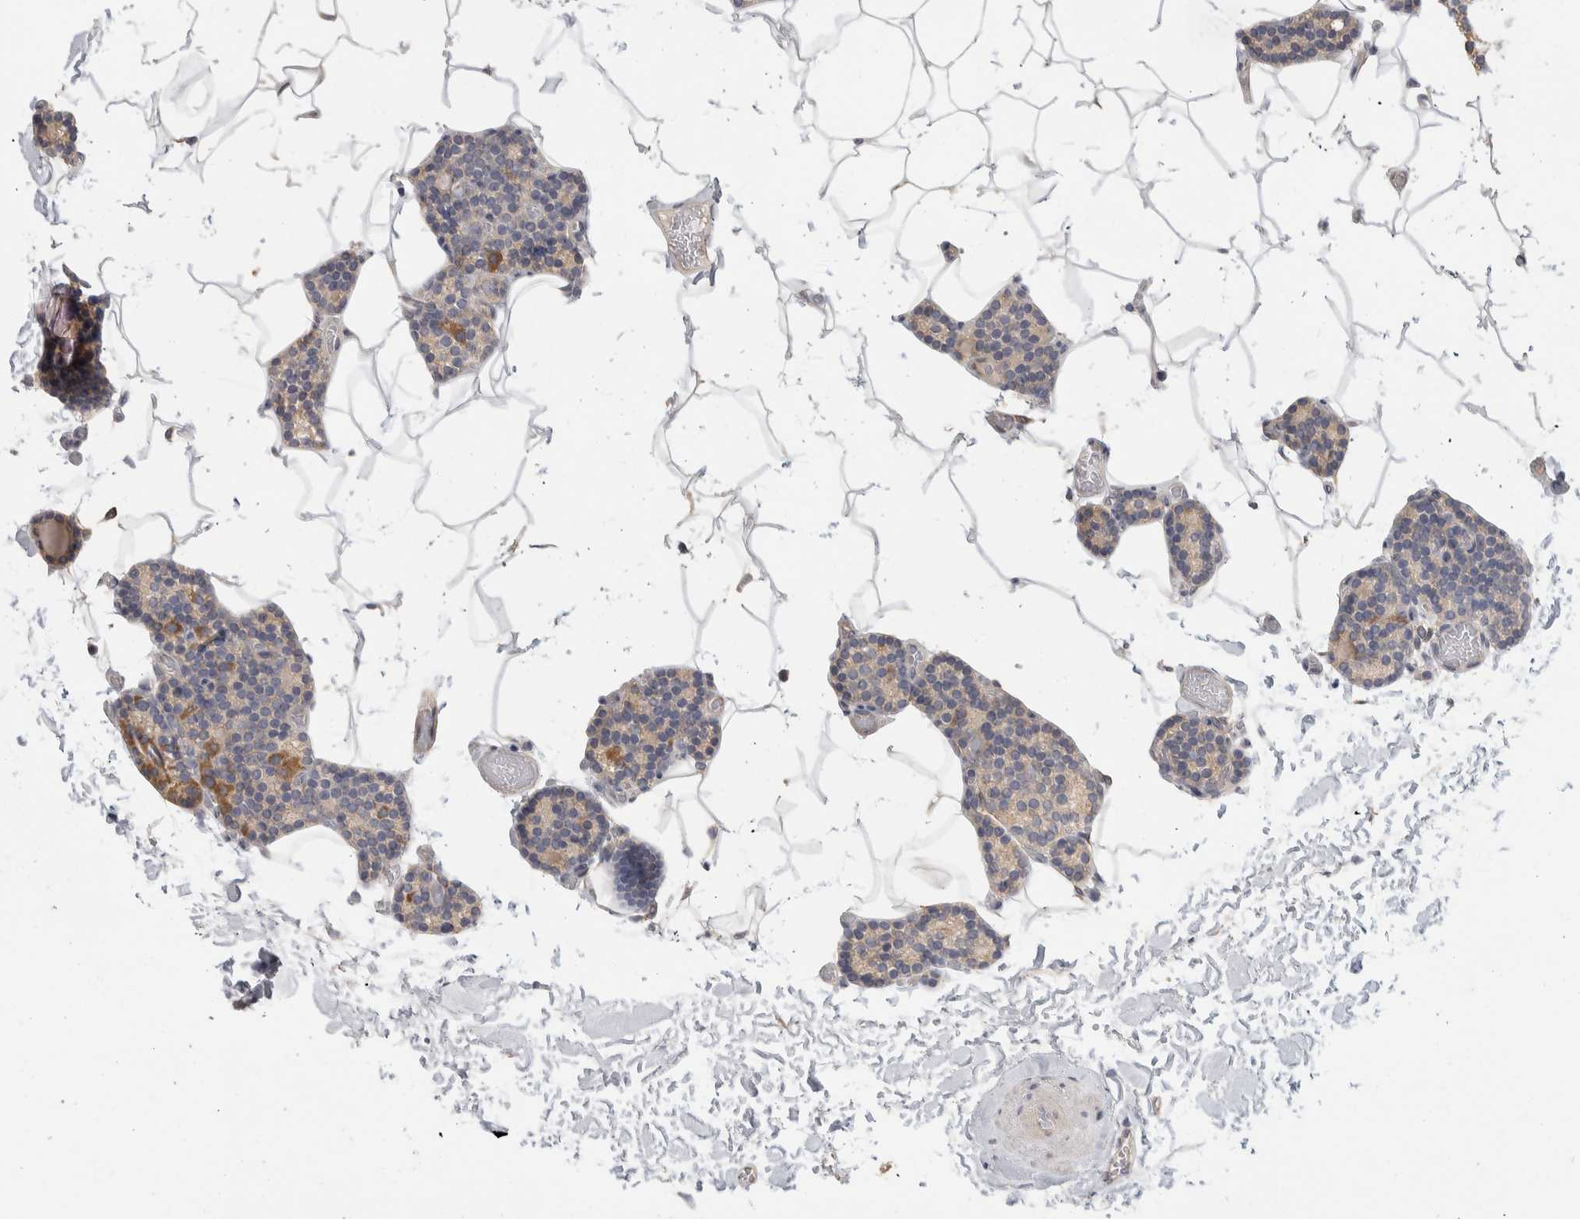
{"staining": {"intensity": "moderate", "quantity": "25%-75%", "location": "cytoplasmic/membranous"}, "tissue": "parathyroid gland", "cell_type": "Glandular cells", "image_type": "normal", "snomed": [{"axis": "morphology", "description": "Normal tissue, NOS"}, {"axis": "topography", "description": "Parathyroid gland"}], "caption": "About 25%-75% of glandular cells in unremarkable parathyroid gland reveal moderate cytoplasmic/membranous protein expression as visualized by brown immunohistochemical staining.", "gene": "DCXR", "patient": {"sex": "male", "age": 52}}